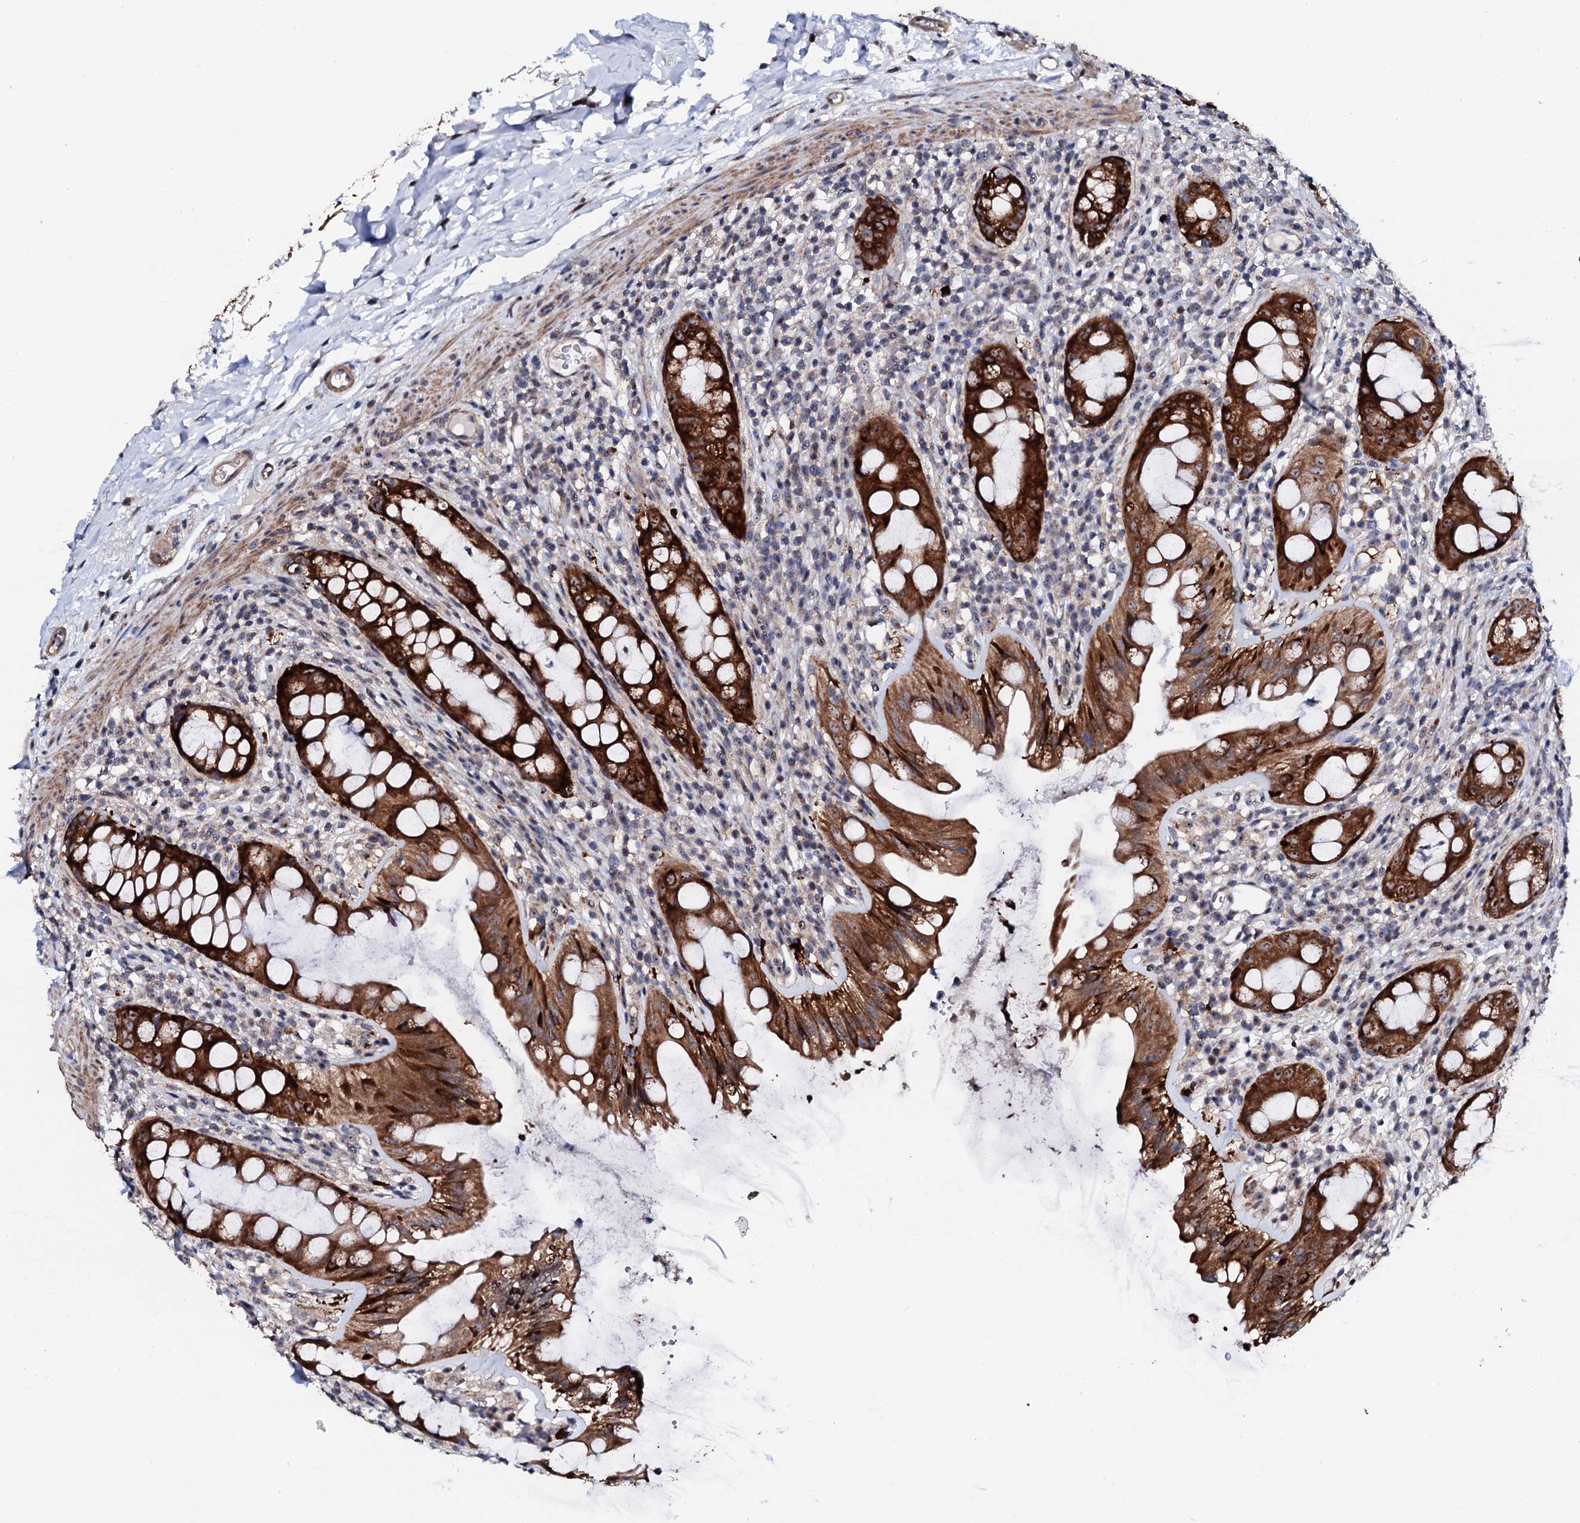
{"staining": {"intensity": "strong", "quantity": ">75%", "location": "cytoplasmic/membranous,nuclear"}, "tissue": "rectum", "cell_type": "Glandular cells", "image_type": "normal", "snomed": [{"axis": "morphology", "description": "Normal tissue, NOS"}, {"axis": "topography", "description": "Rectum"}], "caption": "The photomicrograph demonstrates staining of unremarkable rectum, revealing strong cytoplasmic/membranous,nuclear protein expression (brown color) within glandular cells.", "gene": "GTPBP4", "patient": {"sex": "female", "age": 57}}